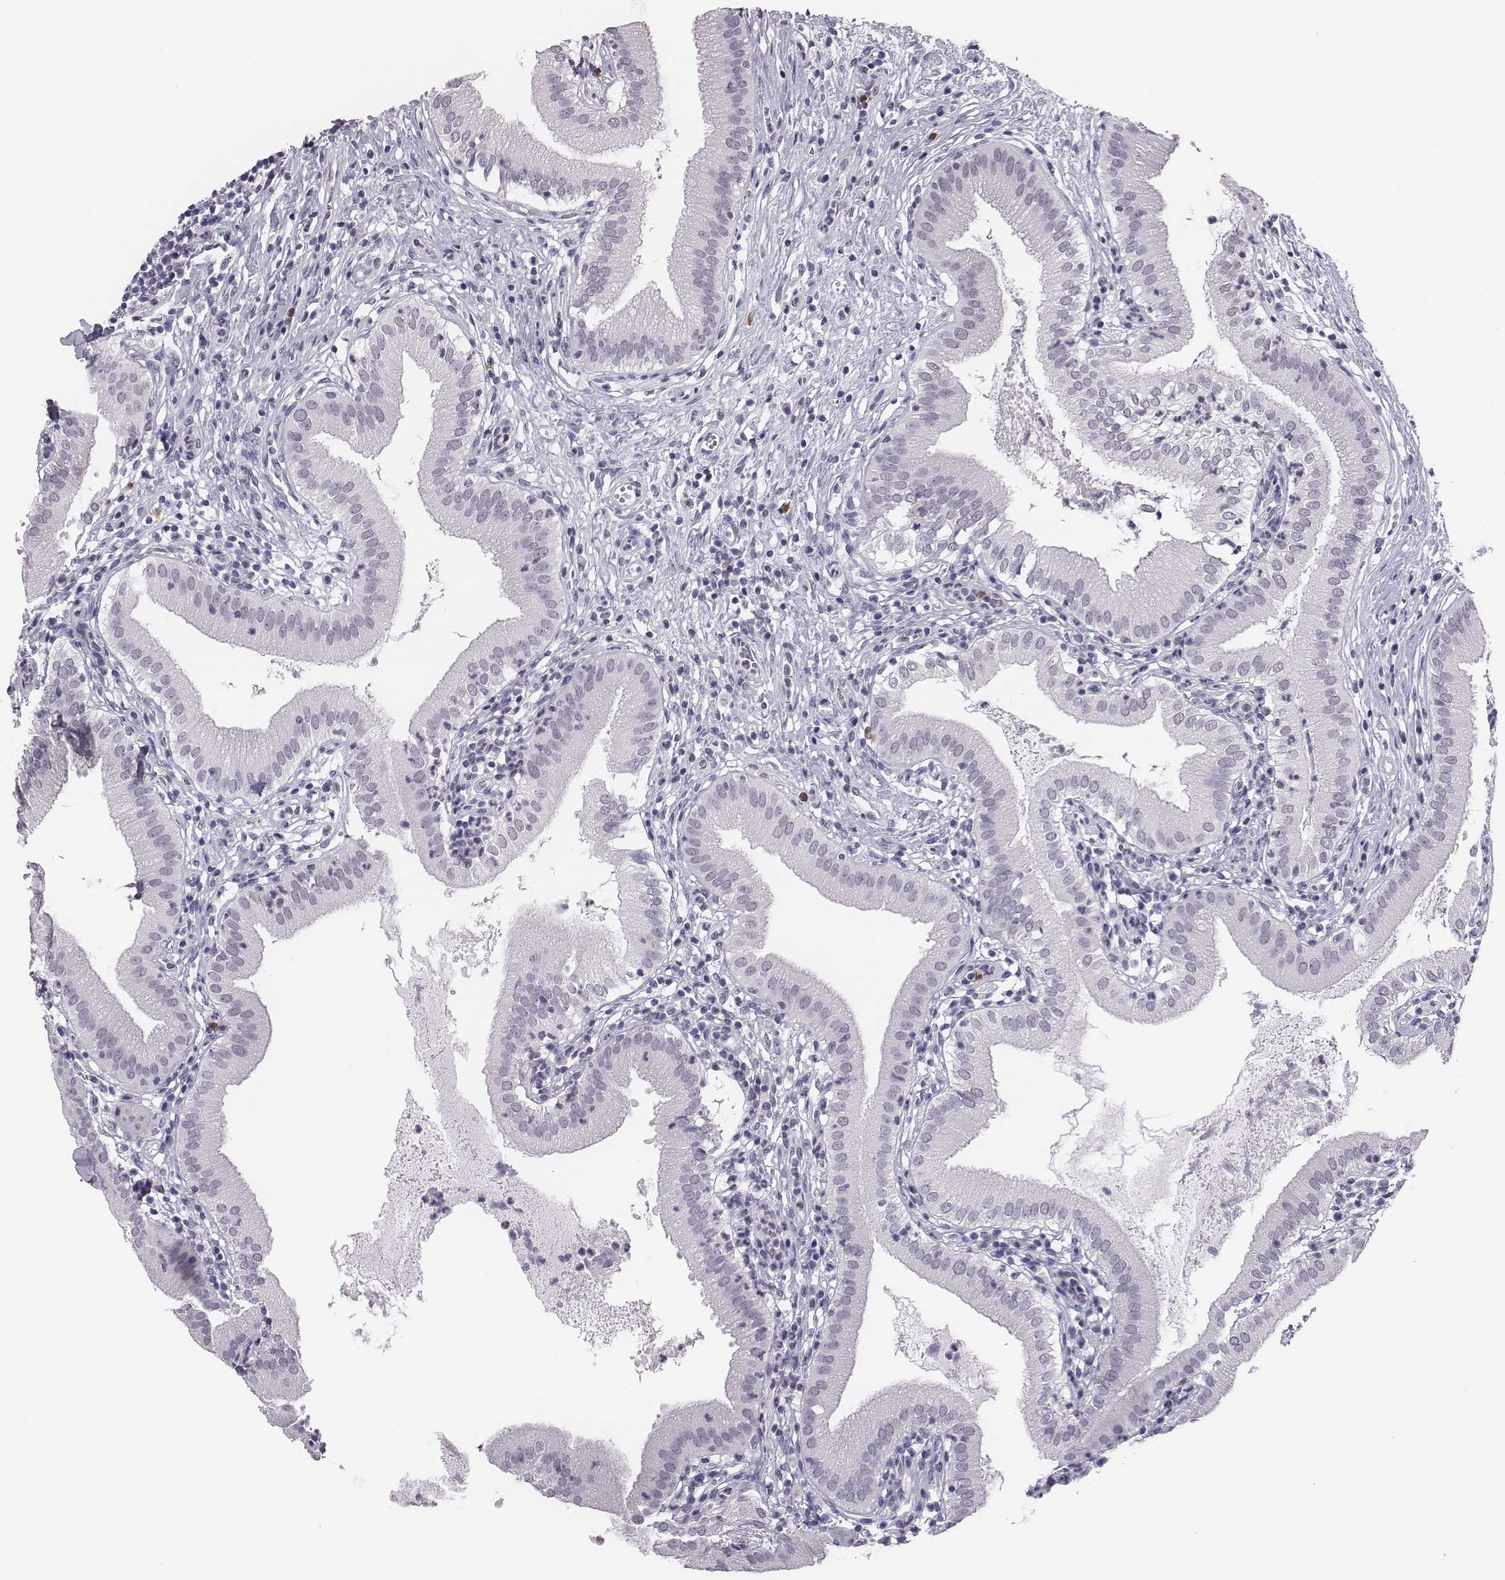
{"staining": {"intensity": "negative", "quantity": "none", "location": "none"}, "tissue": "gallbladder", "cell_type": "Glandular cells", "image_type": "normal", "snomed": [{"axis": "morphology", "description": "Normal tissue, NOS"}, {"axis": "topography", "description": "Gallbladder"}], "caption": "Immunohistochemical staining of unremarkable human gallbladder exhibits no significant staining in glandular cells. (DAB (3,3'-diaminobenzidine) immunohistochemistry, high magnification).", "gene": "ACOD1", "patient": {"sex": "female", "age": 65}}